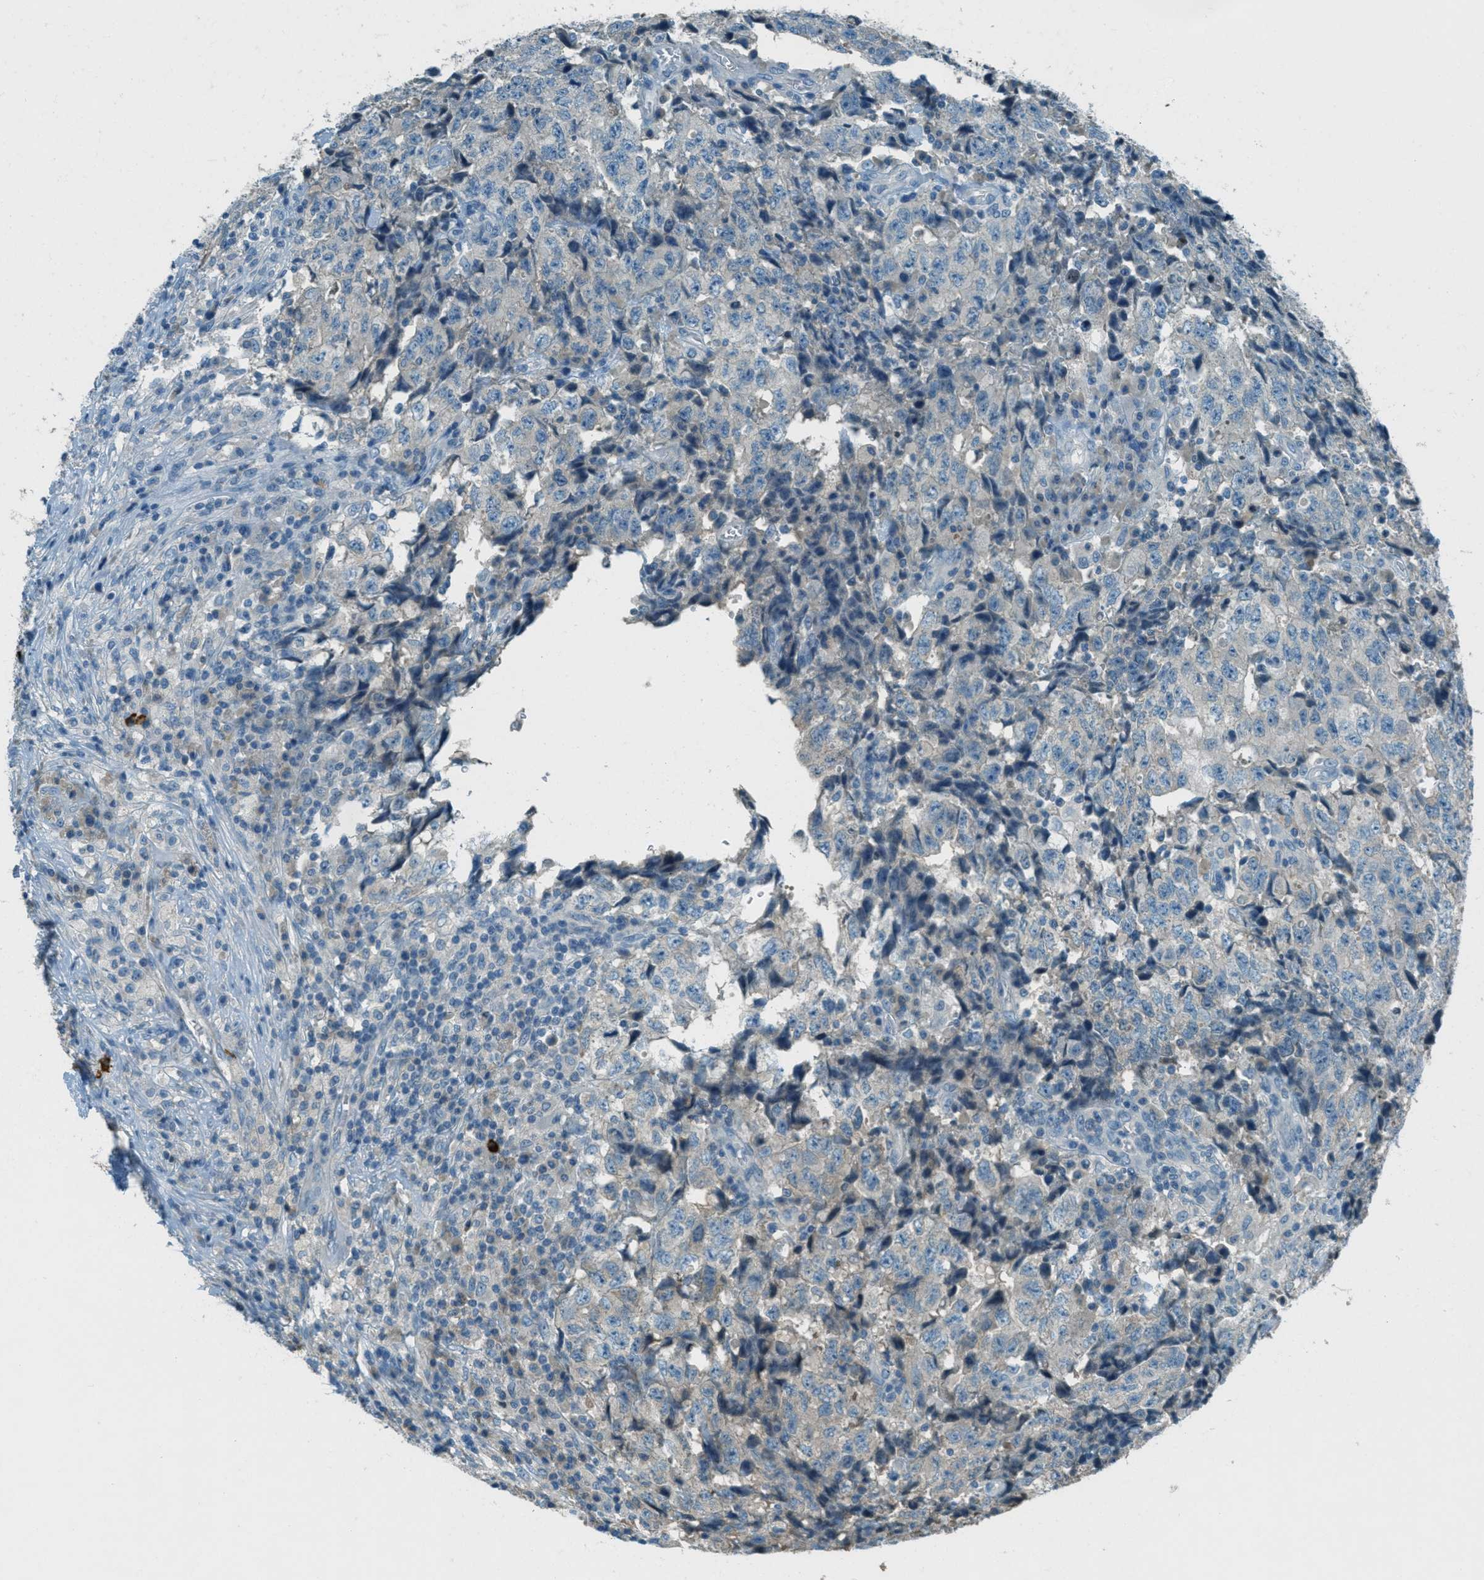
{"staining": {"intensity": "negative", "quantity": "none", "location": "none"}, "tissue": "testis cancer", "cell_type": "Tumor cells", "image_type": "cancer", "snomed": [{"axis": "morphology", "description": "Necrosis, NOS"}, {"axis": "morphology", "description": "Carcinoma, Embryonal, NOS"}, {"axis": "topography", "description": "Testis"}], "caption": "Human testis cancer stained for a protein using immunohistochemistry displays no staining in tumor cells.", "gene": "MSLN", "patient": {"sex": "male", "age": 19}}